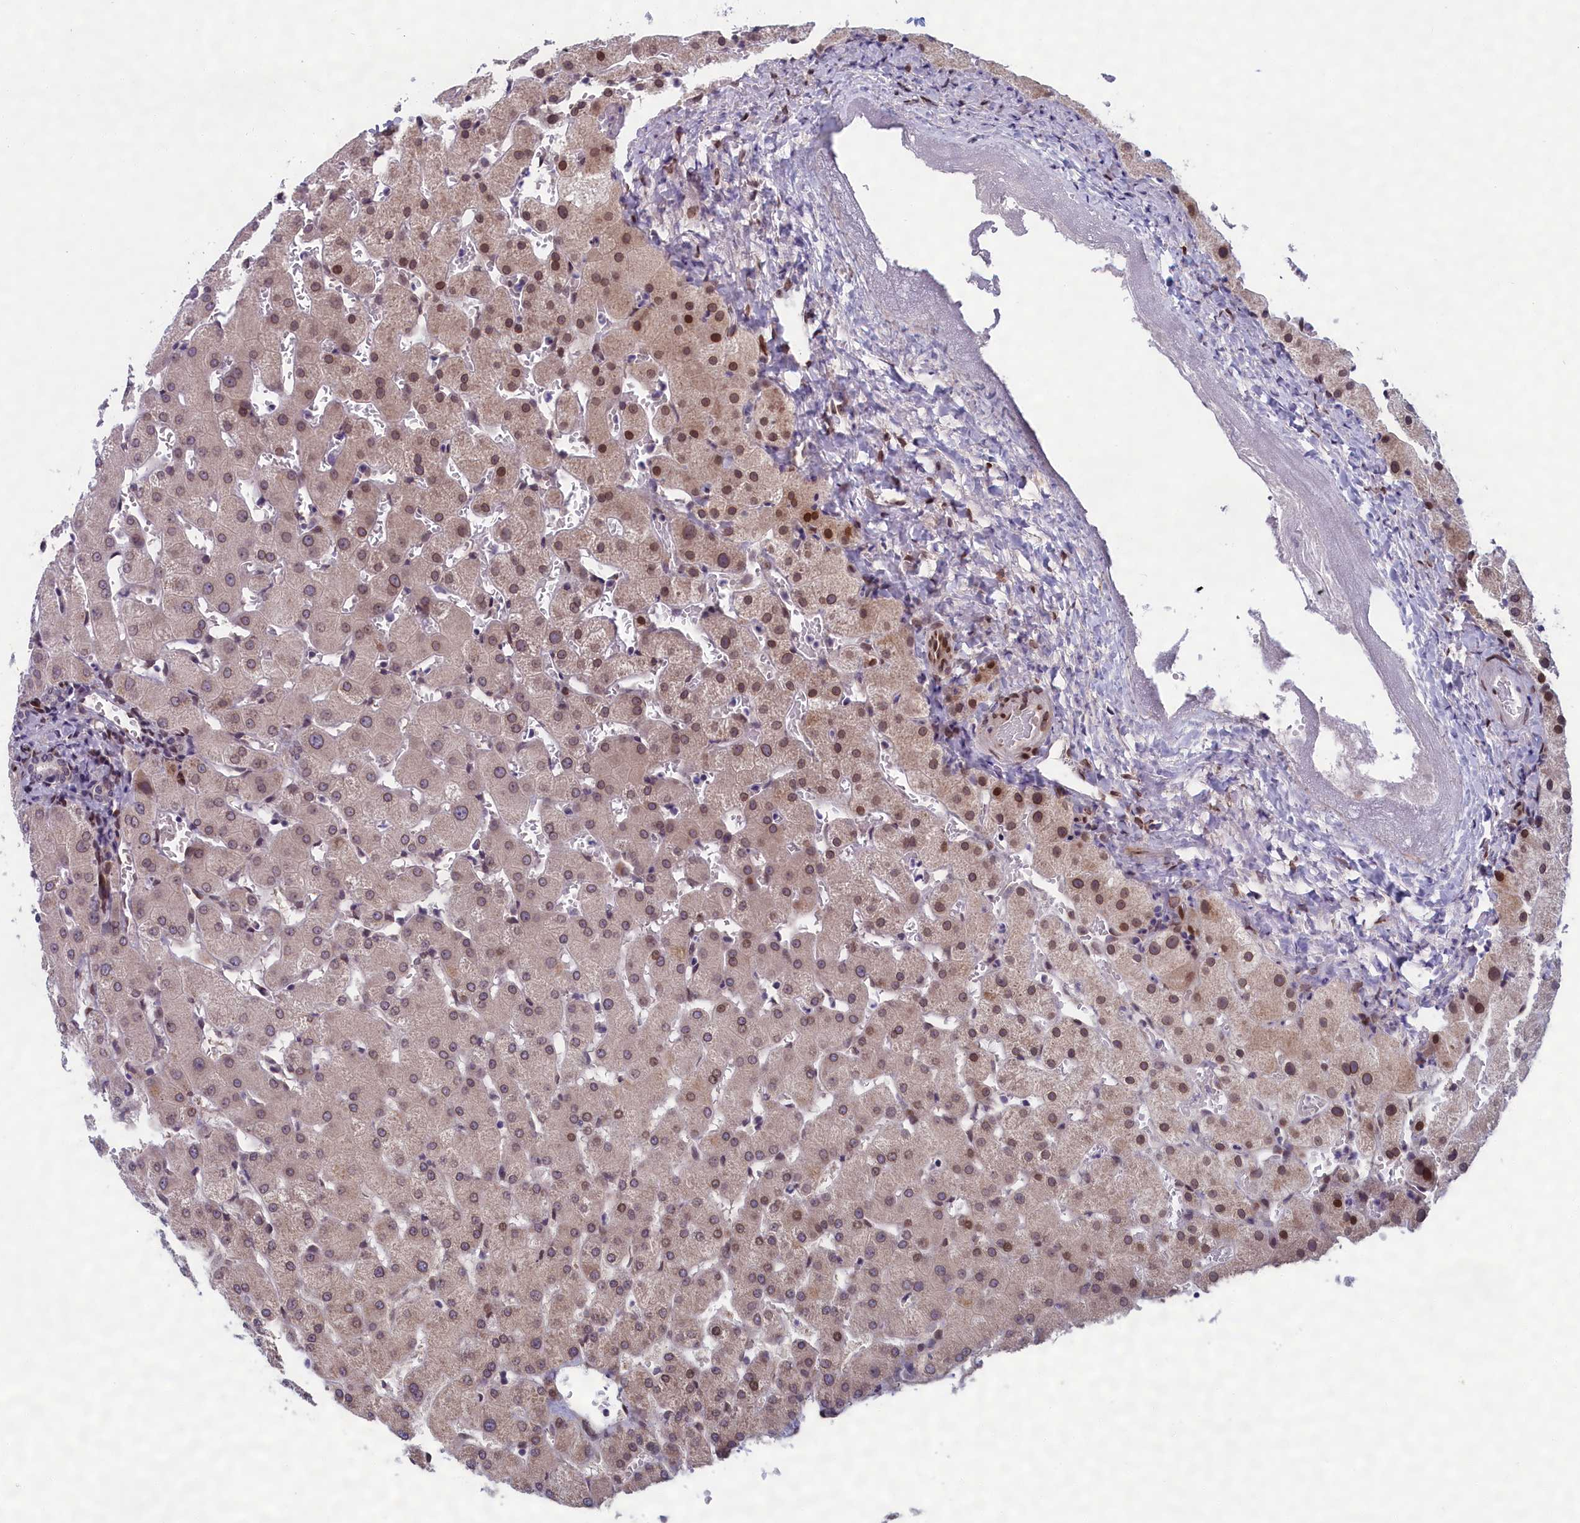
{"staining": {"intensity": "negative", "quantity": "none", "location": "none"}, "tissue": "liver", "cell_type": "Cholangiocytes", "image_type": "normal", "snomed": [{"axis": "morphology", "description": "Normal tissue, NOS"}, {"axis": "topography", "description": "Liver"}], "caption": "Immunohistochemistry (IHC) image of benign liver: human liver stained with DAB displays no significant protein expression in cholangiocytes.", "gene": "GPSM1", "patient": {"sex": "female", "age": 63}}